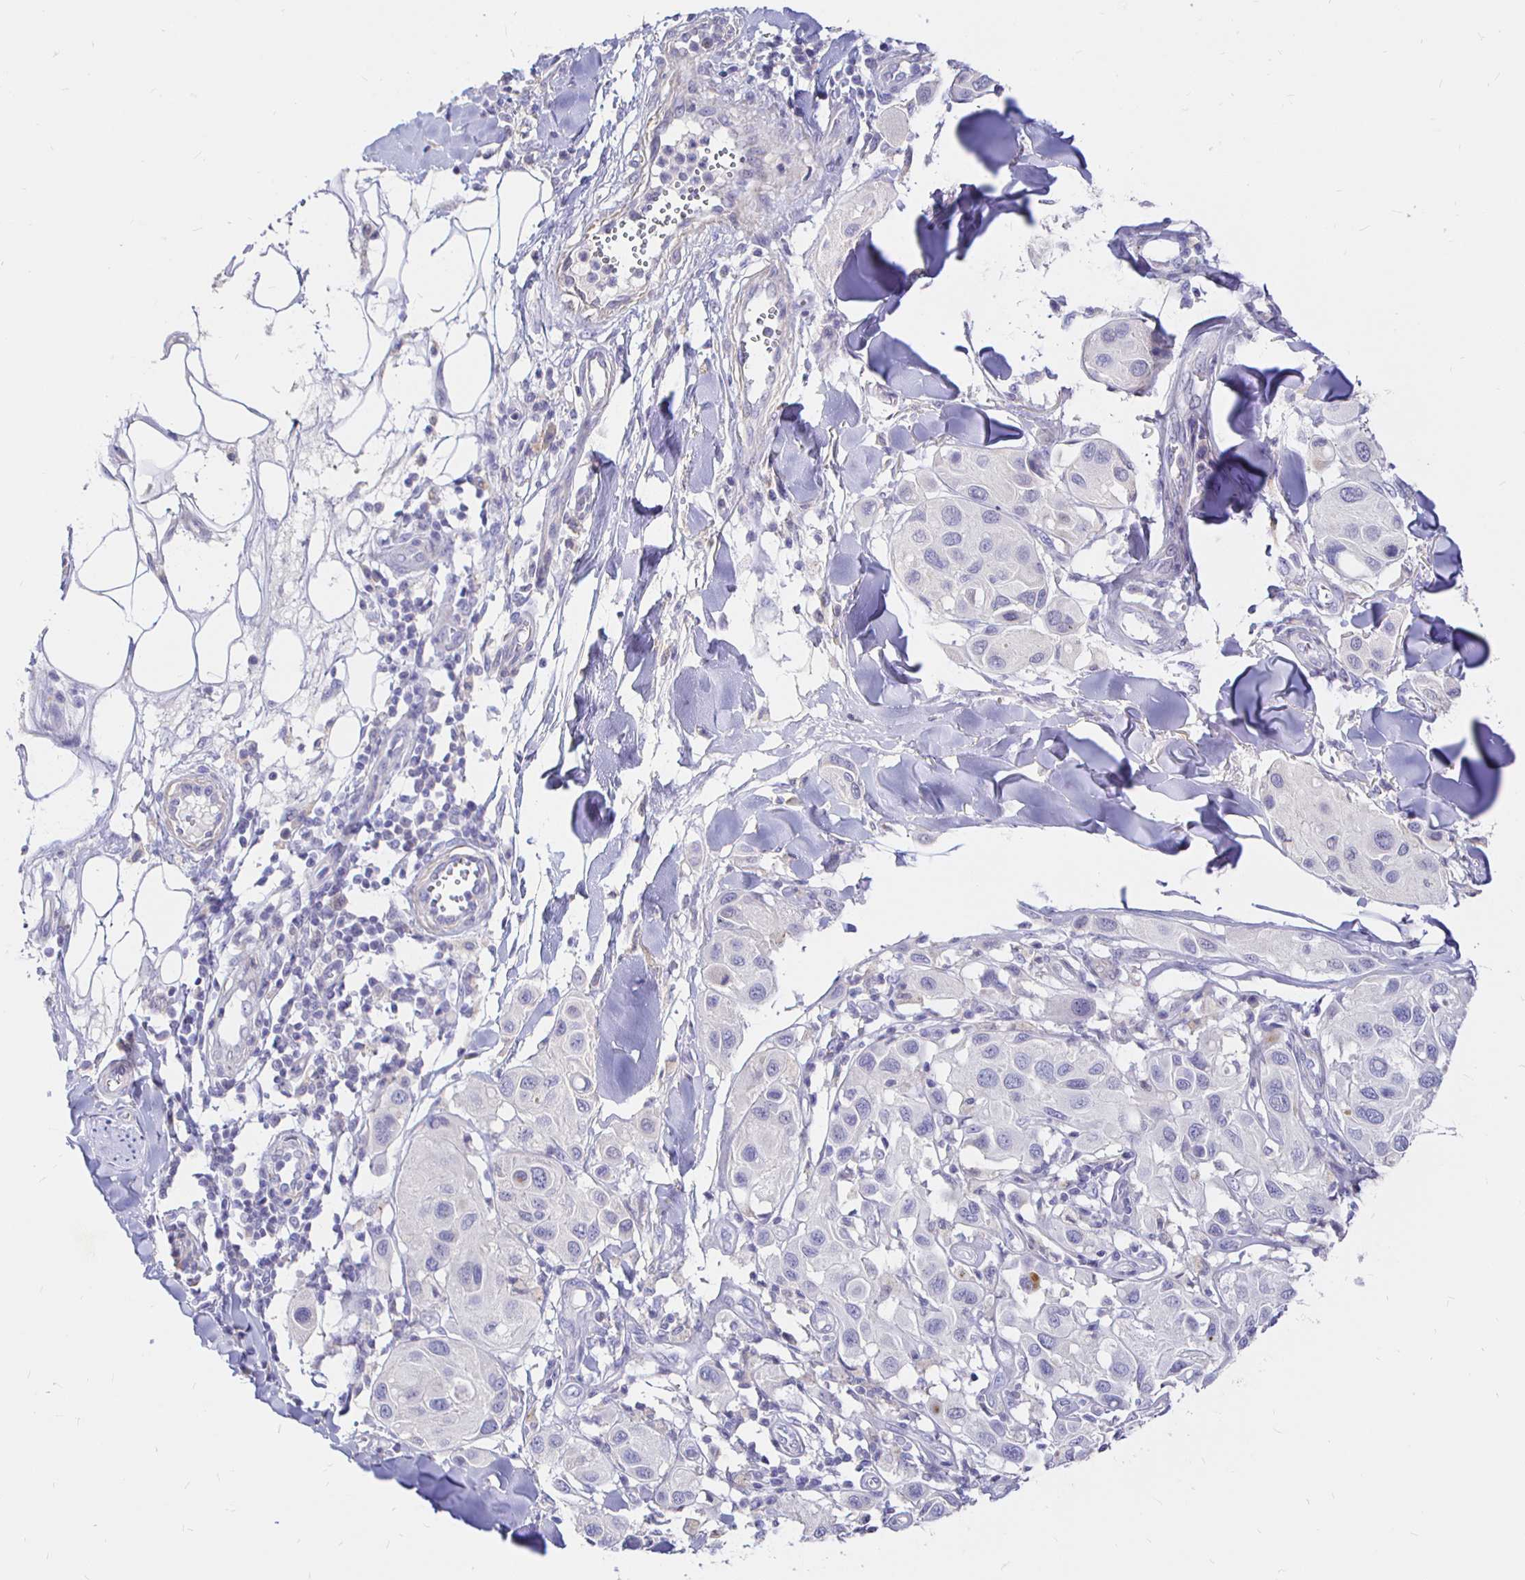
{"staining": {"intensity": "negative", "quantity": "none", "location": "none"}, "tissue": "melanoma", "cell_type": "Tumor cells", "image_type": "cancer", "snomed": [{"axis": "morphology", "description": "Malignant melanoma, Metastatic site"}, {"axis": "topography", "description": "Skin"}], "caption": "IHC photomicrograph of neoplastic tissue: human melanoma stained with DAB (3,3'-diaminobenzidine) reveals no significant protein expression in tumor cells.", "gene": "NECAB1", "patient": {"sex": "male", "age": 41}}